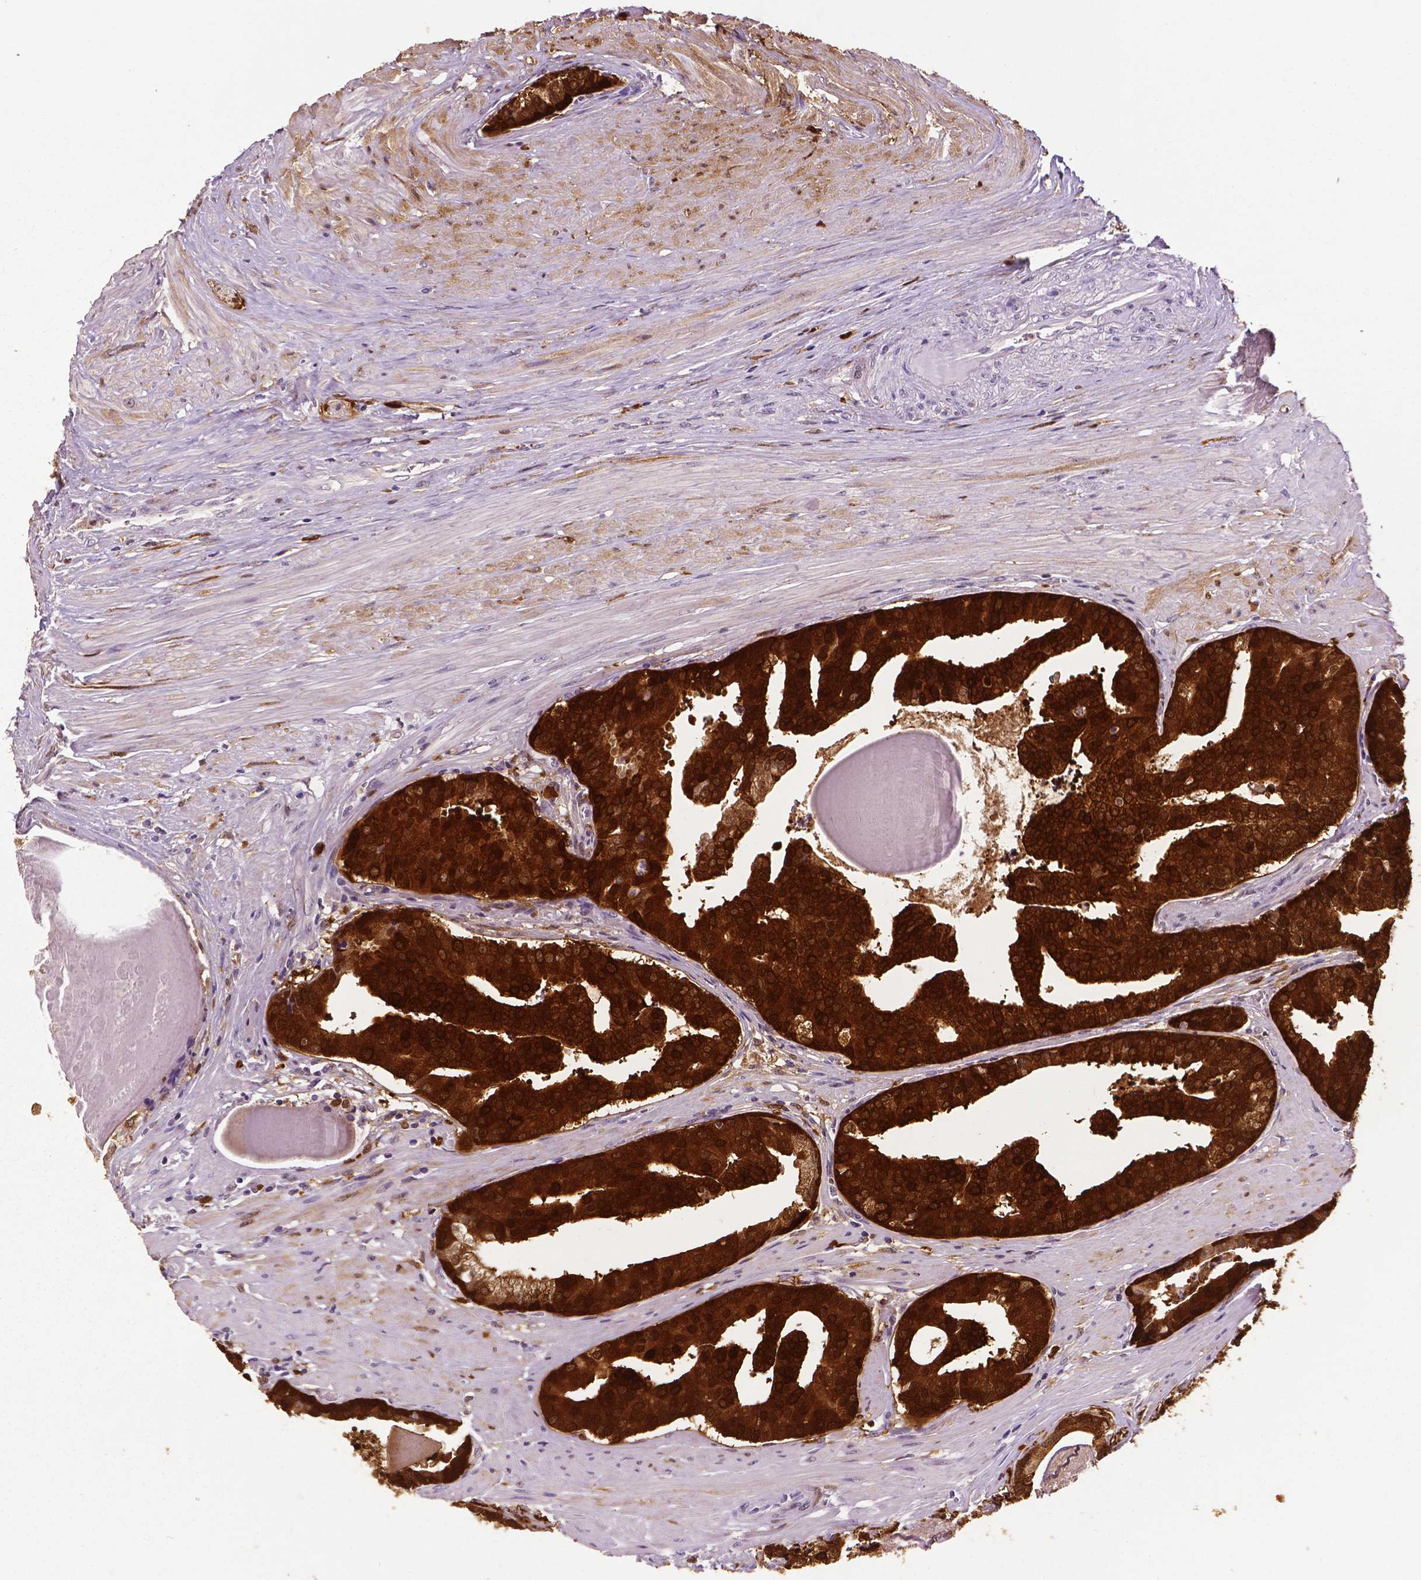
{"staining": {"intensity": "strong", "quantity": ">75%", "location": "cytoplasmic/membranous,nuclear"}, "tissue": "prostate cancer", "cell_type": "Tumor cells", "image_type": "cancer", "snomed": [{"axis": "morphology", "description": "Adenocarcinoma, NOS"}, {"axis": "topography", "description": "Prostate and seminal vesicle, NOS"}, {"axis": "topography", "description": "Prostate"}], "caption": "There is high levels of strong cytoplasmic/membranous and nuclear staining in tumor cells of prostate cancer, as demonstrated by immunohistochemical staining (brown color).", "gene": "PHGDH", "patient": {"sex": "male", "age": 44}}